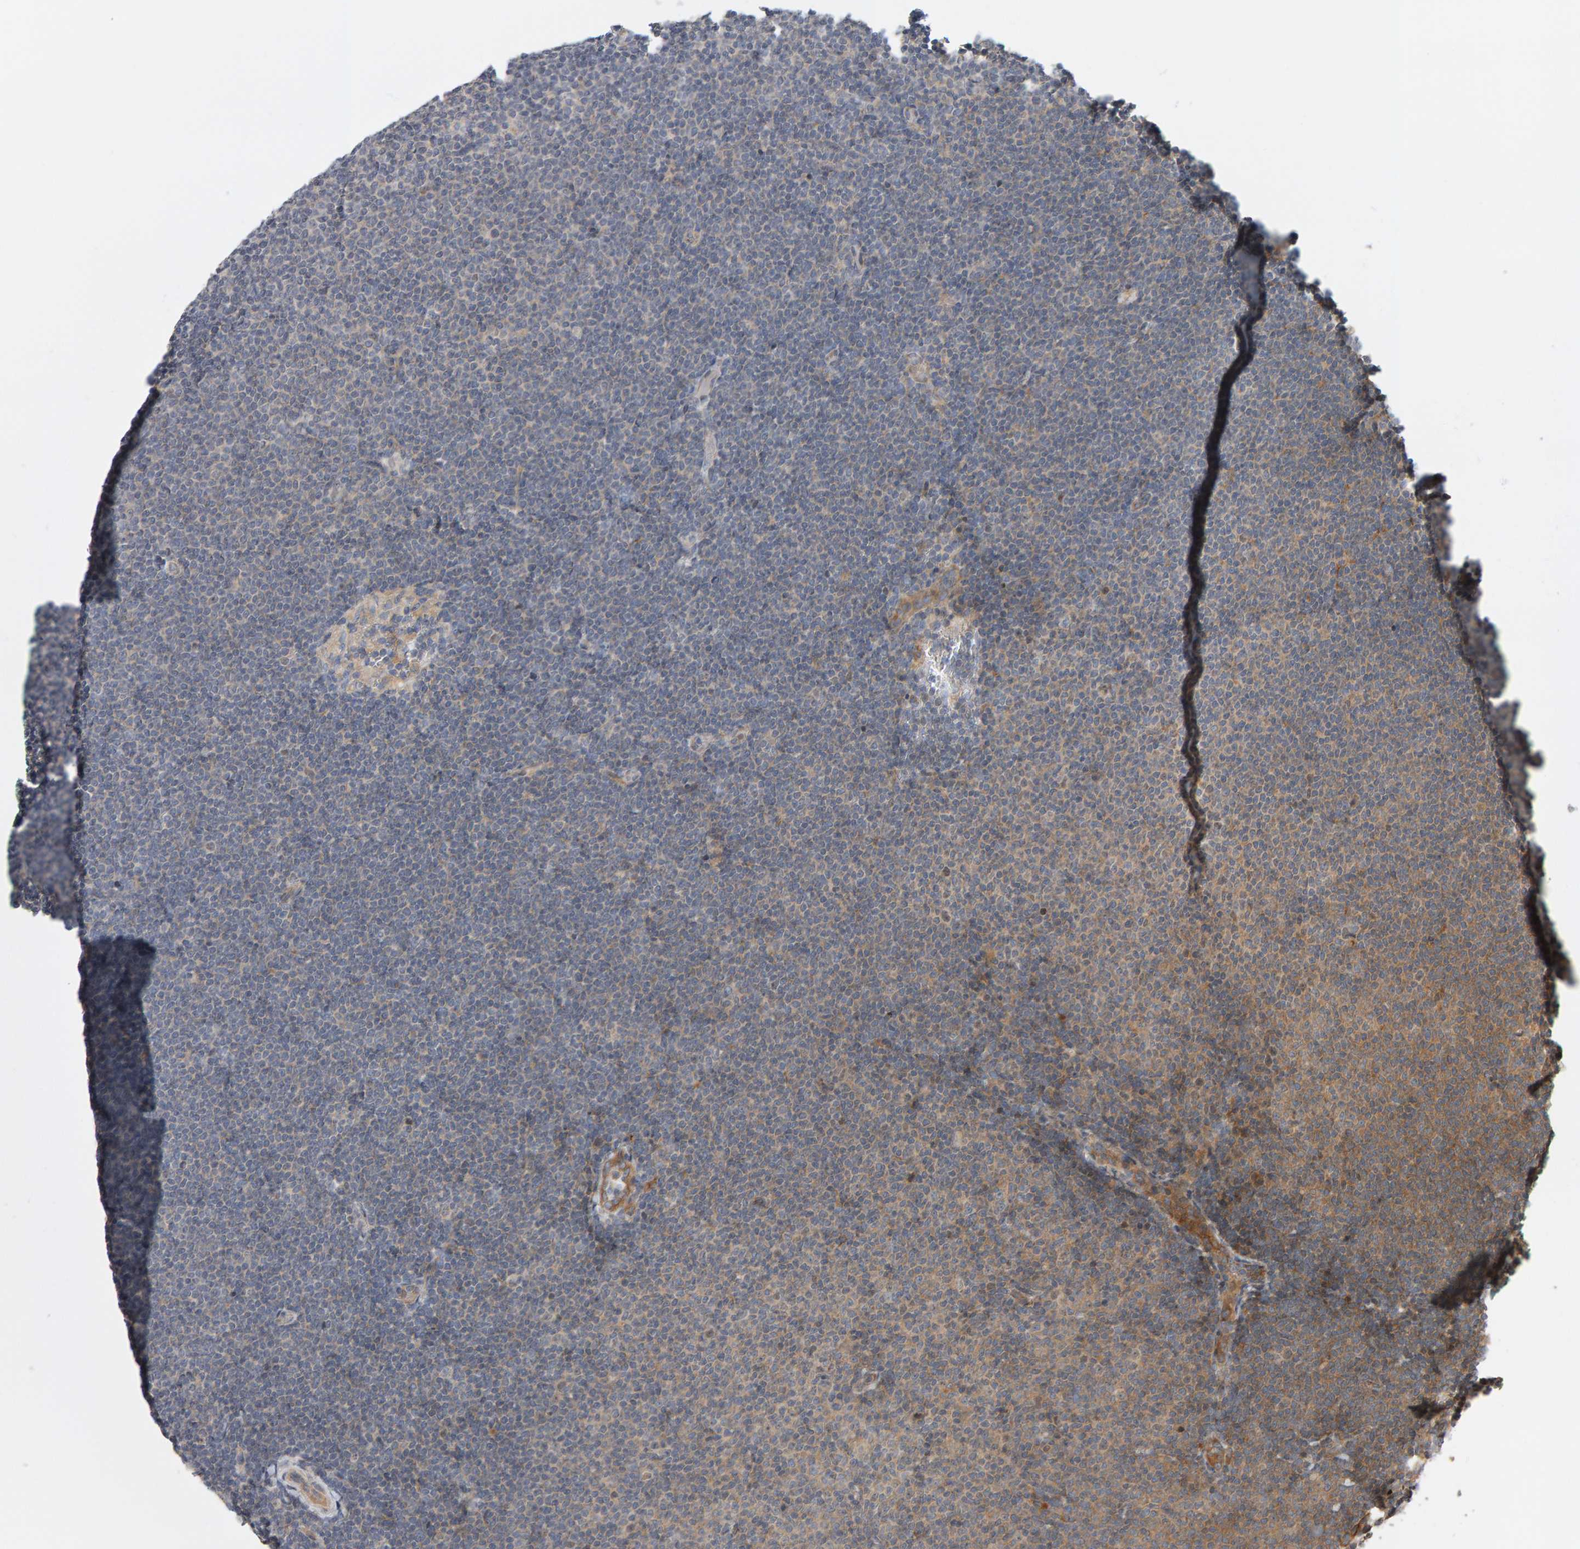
{"staining": {"intensity": "weak", "quantity": "<25%", "location": "cytoplasmic/membranous"}, "tissue": "lymphoma", "cell_type": "Tumor cells", "image_type": "cancer", "snomed": [{"axis": "morphology", "description": "Malignant lymphoma, non-Hodgkin's type, Low grade"}, {"axis": "topography", "description": "Lymph node"}], "caption": "Tumor cells are negative for protein expression in human lymphoma.", "gene": "C9orf72", "patient": {"sex": "female", "age": 53}}